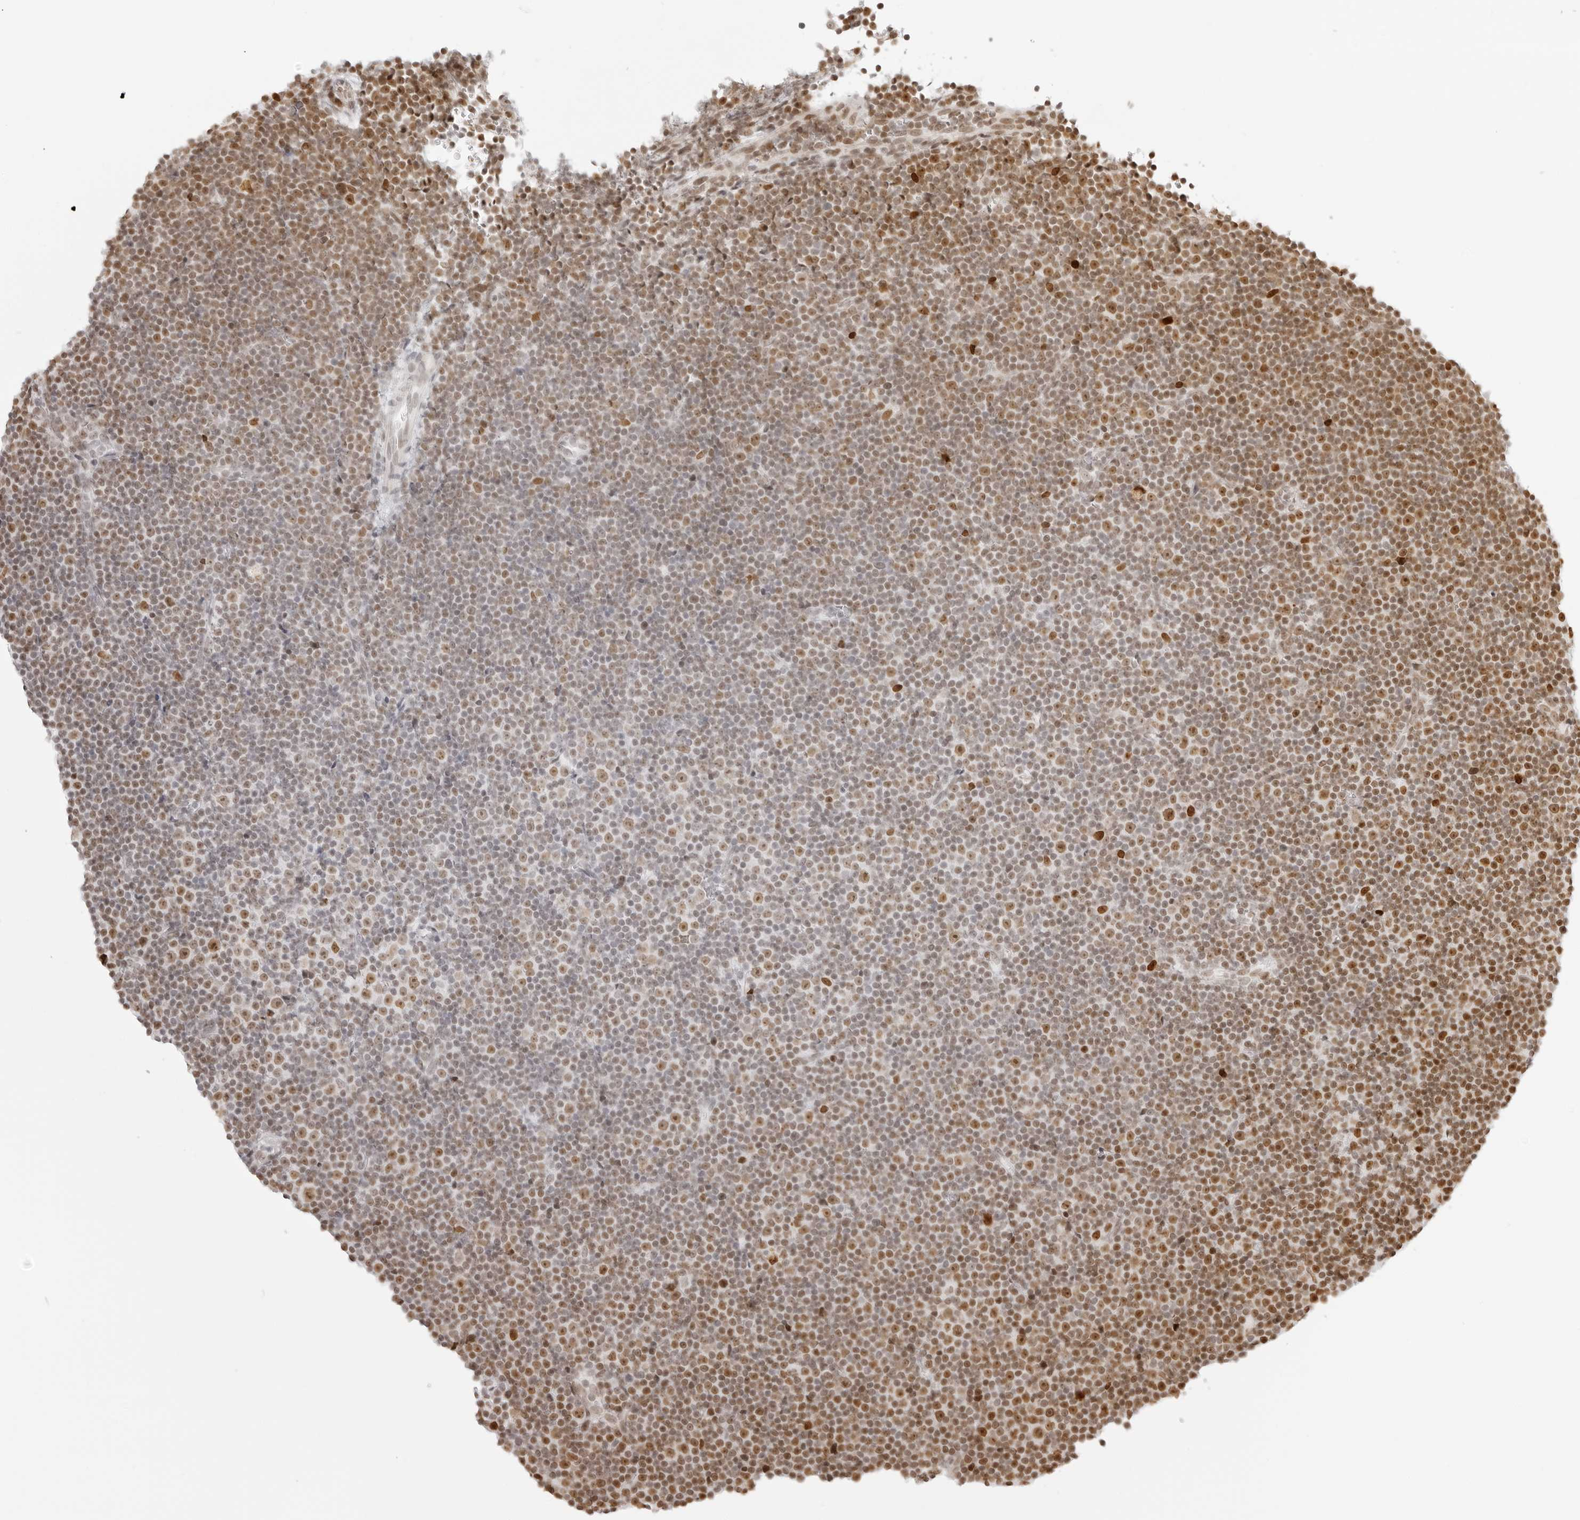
{"staining": {"intensity": "moderate", "quantity": "25%-75%", "location": "nuclear"}, "tissue": "lymphoma", "cell_type": "Tumor cells", "image_type": "cancer", "snomed": [{"axis": "morphology", "description": "Malignant lymphoma, non-Hodgkin's type, Low grade"}, {"axis": "topography", "description": "Lymph node"}], "caption": "The photomicrograph exhibits staining of lymphoma, revealing moderate nuclear protein expression (brown color) within tumor cells.", "gene": "RCC1", "patient": {"sex": "female", "age": 67}}